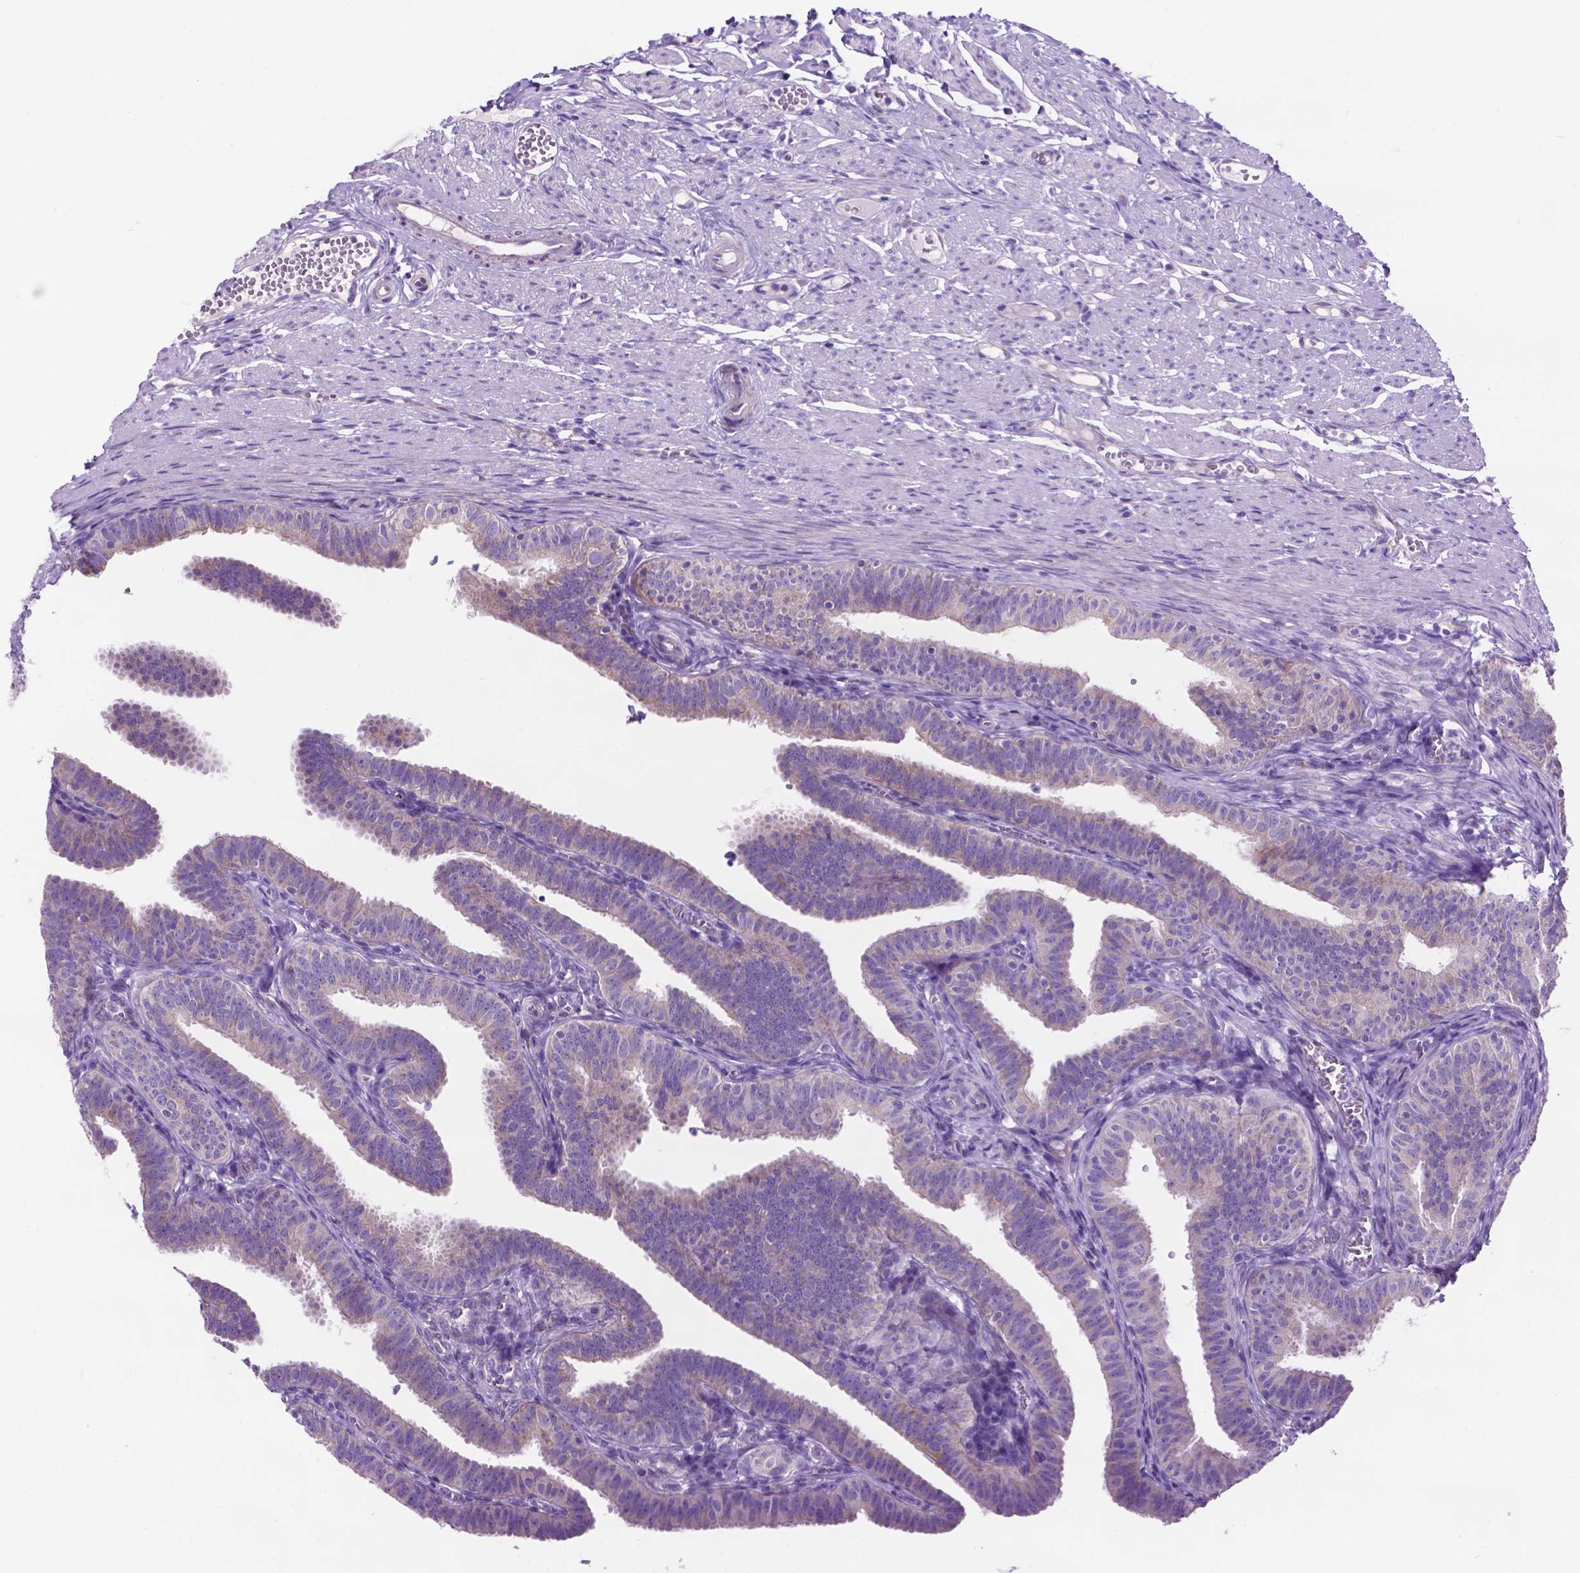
{"staining": {"intensity": "weak", "quantity": "25%-75%", "location": "cytoplasmic/membranous"}, "tissue": "fallopian tube", "cell_type": "Glandular cells", "image_type": "normal", "snomed": [{"axis": "morphology", "description": "Normal tissue, NOS"}, {"axis": "topography", "description": "Fallopian tube"}], "caption": "A low amount of weak cytoplasmic/membranous positivity is appreciated in about 25%-75% of glandular cells in benign fallopian tube. (DAB = brown stain, brightfield microscopy at high magnification).", "gene": "TMEM121B", "patient": {"sex": "female", "age": 25}}